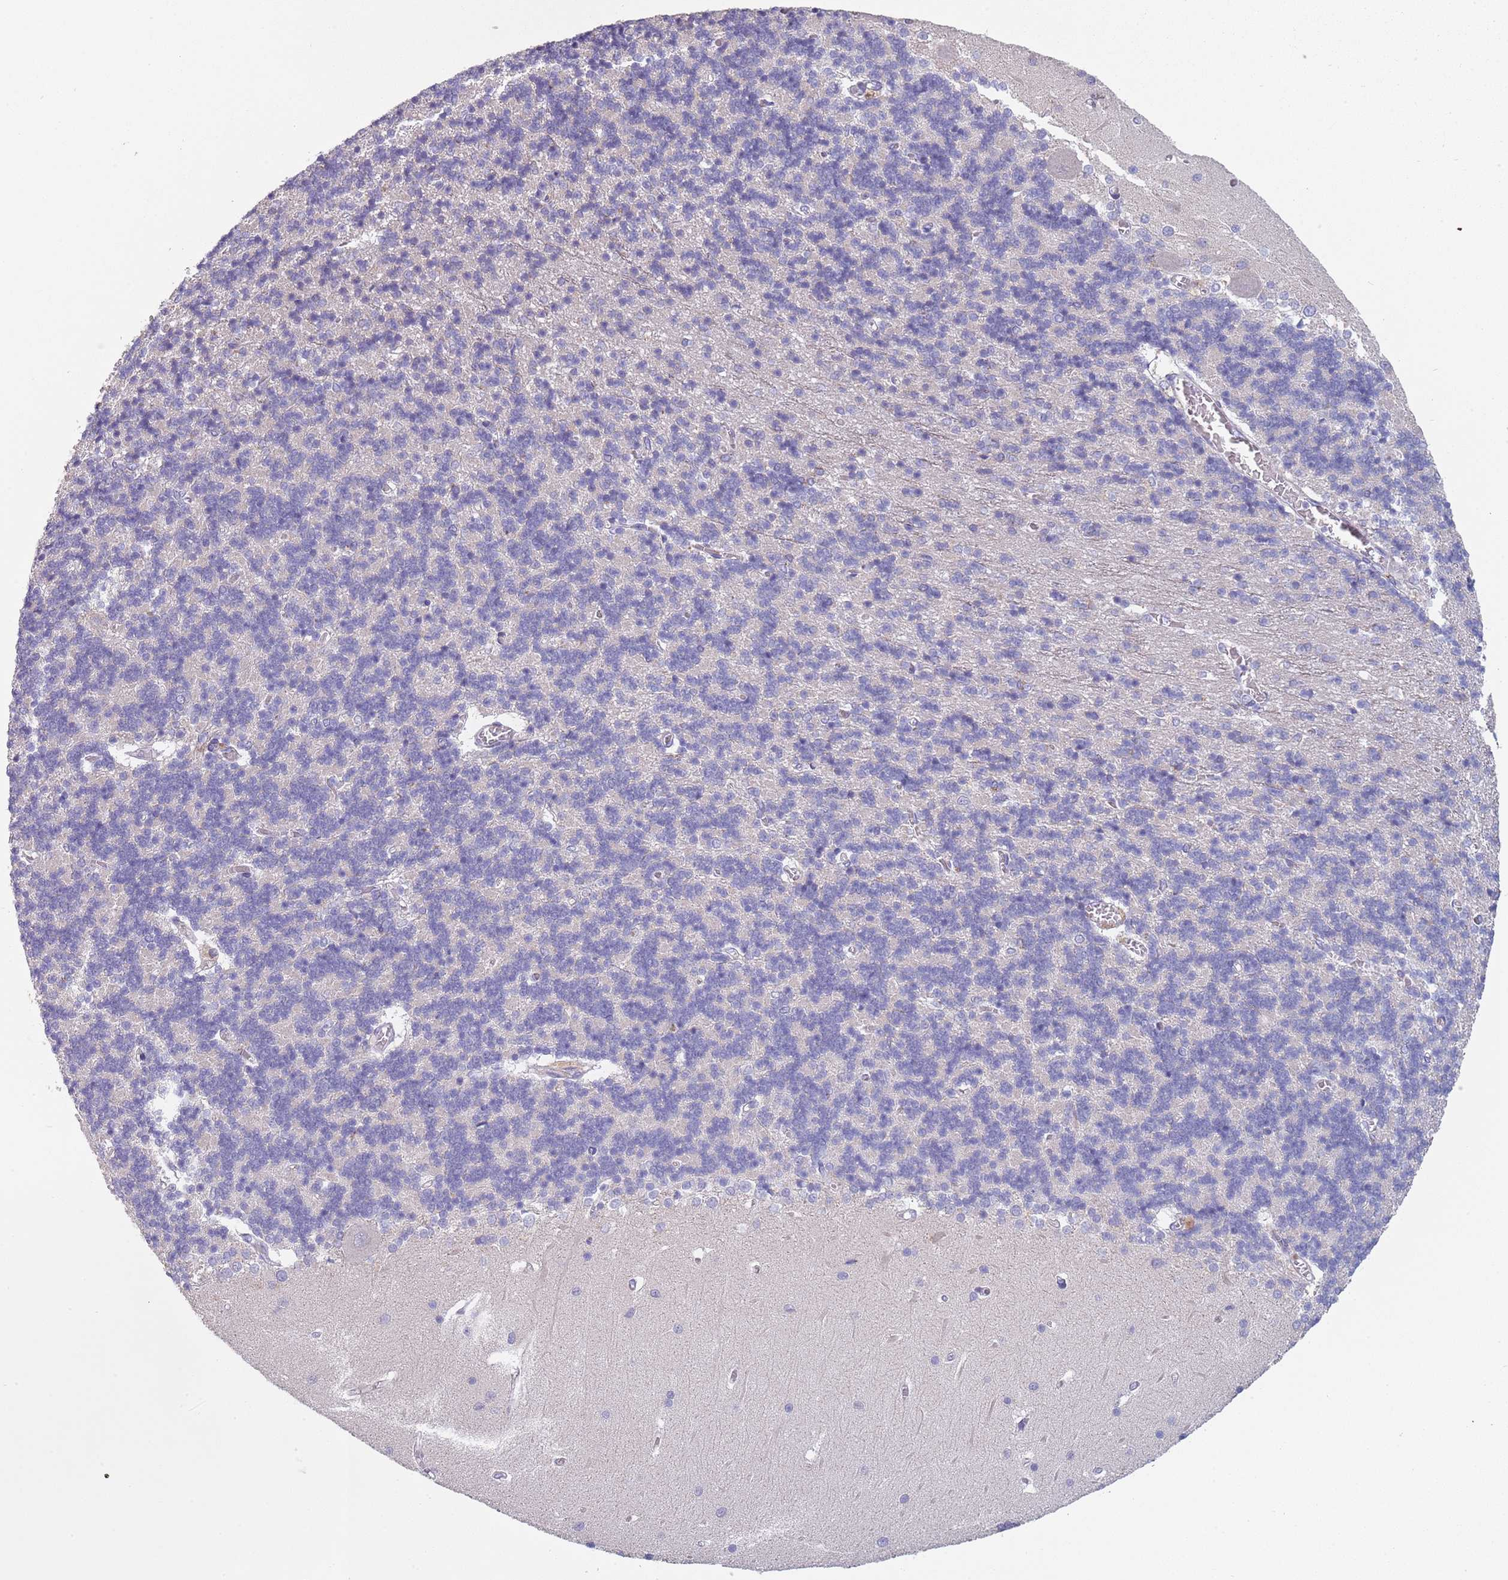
{"staining": {"intensity": "negative", "quantity": "none", "location": "none"}, "tissue": "cerebellum", "cell_type": "Cells in granular layer", "image_type": "normal", "snomed": [{"axis": "morphology", "description": "Normal tissue, NOS"}, {"axis": "topography", "description": "Cerebellum"}], "caption": "Immunohistochemistry (IHC) histopathology image of unremarkable cerebellum: human cerebellum stained with DAB (3,3'-diaminobenzidine) exhibits no significant protein positivity in cells in granular layer.", "gene": "MAN1C1", "patient": {"sex": "male", "age": 37}}